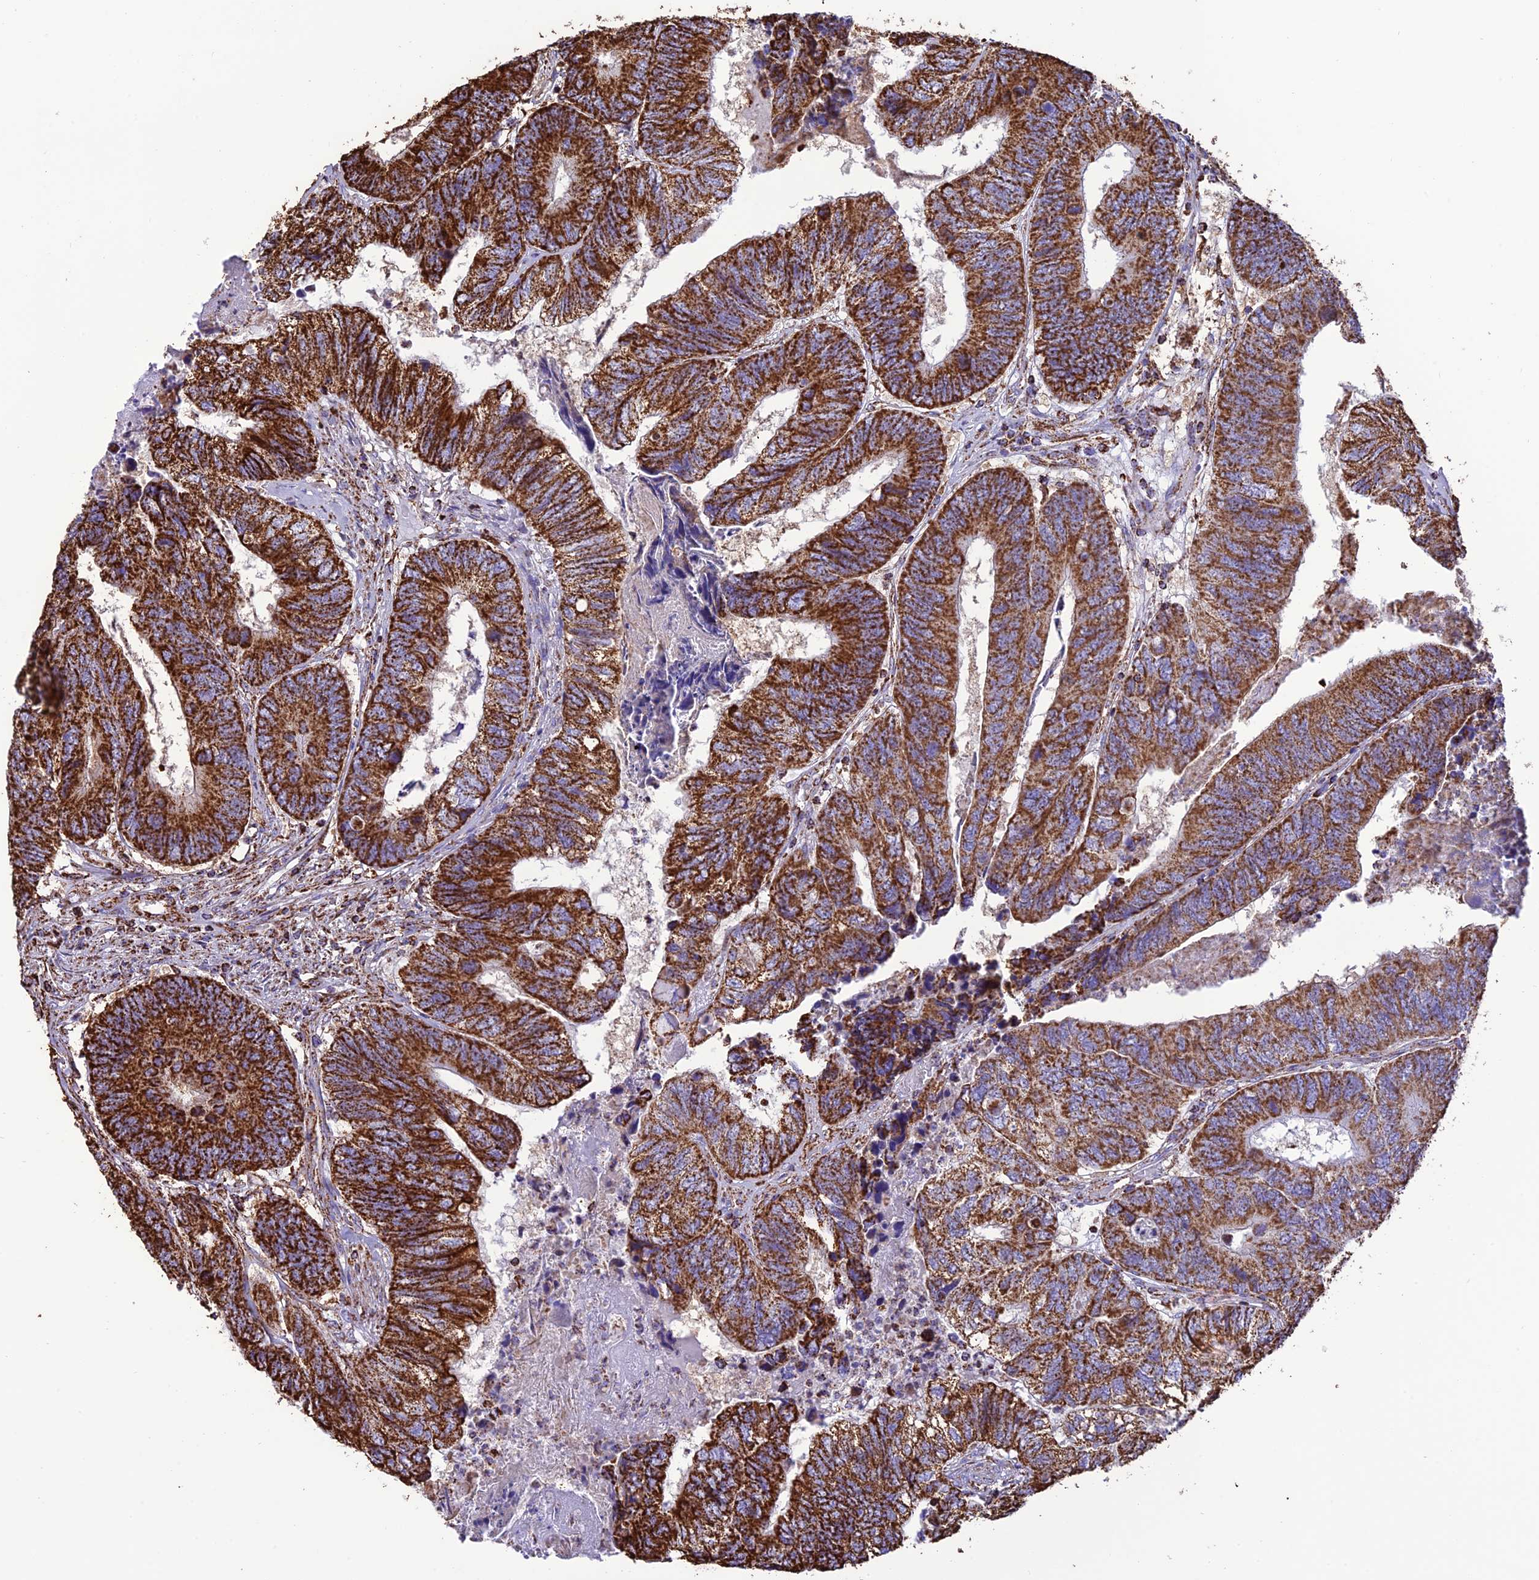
{"staining": {"intensity": "strong", "quantity": ">75%", "location": "cytoplasmic/membranous"}, "tissue": "colorectal cancer", "cell_type": "Tumor cells", "image_type": "cancer", "snomed": [{"axis": "morphology", "description": "Adenocarcinoma, NOS"}, {"axis": "topography", "description": "Colon"}], "caption": "A brown stain highlights strong cytoplasmic/membranous staining of a protein in human colorectal cancer (adenocarcinoma) tumor cells.", "gene": "NDUFAF1", "patient": {"sex": "female", "age": 67}}